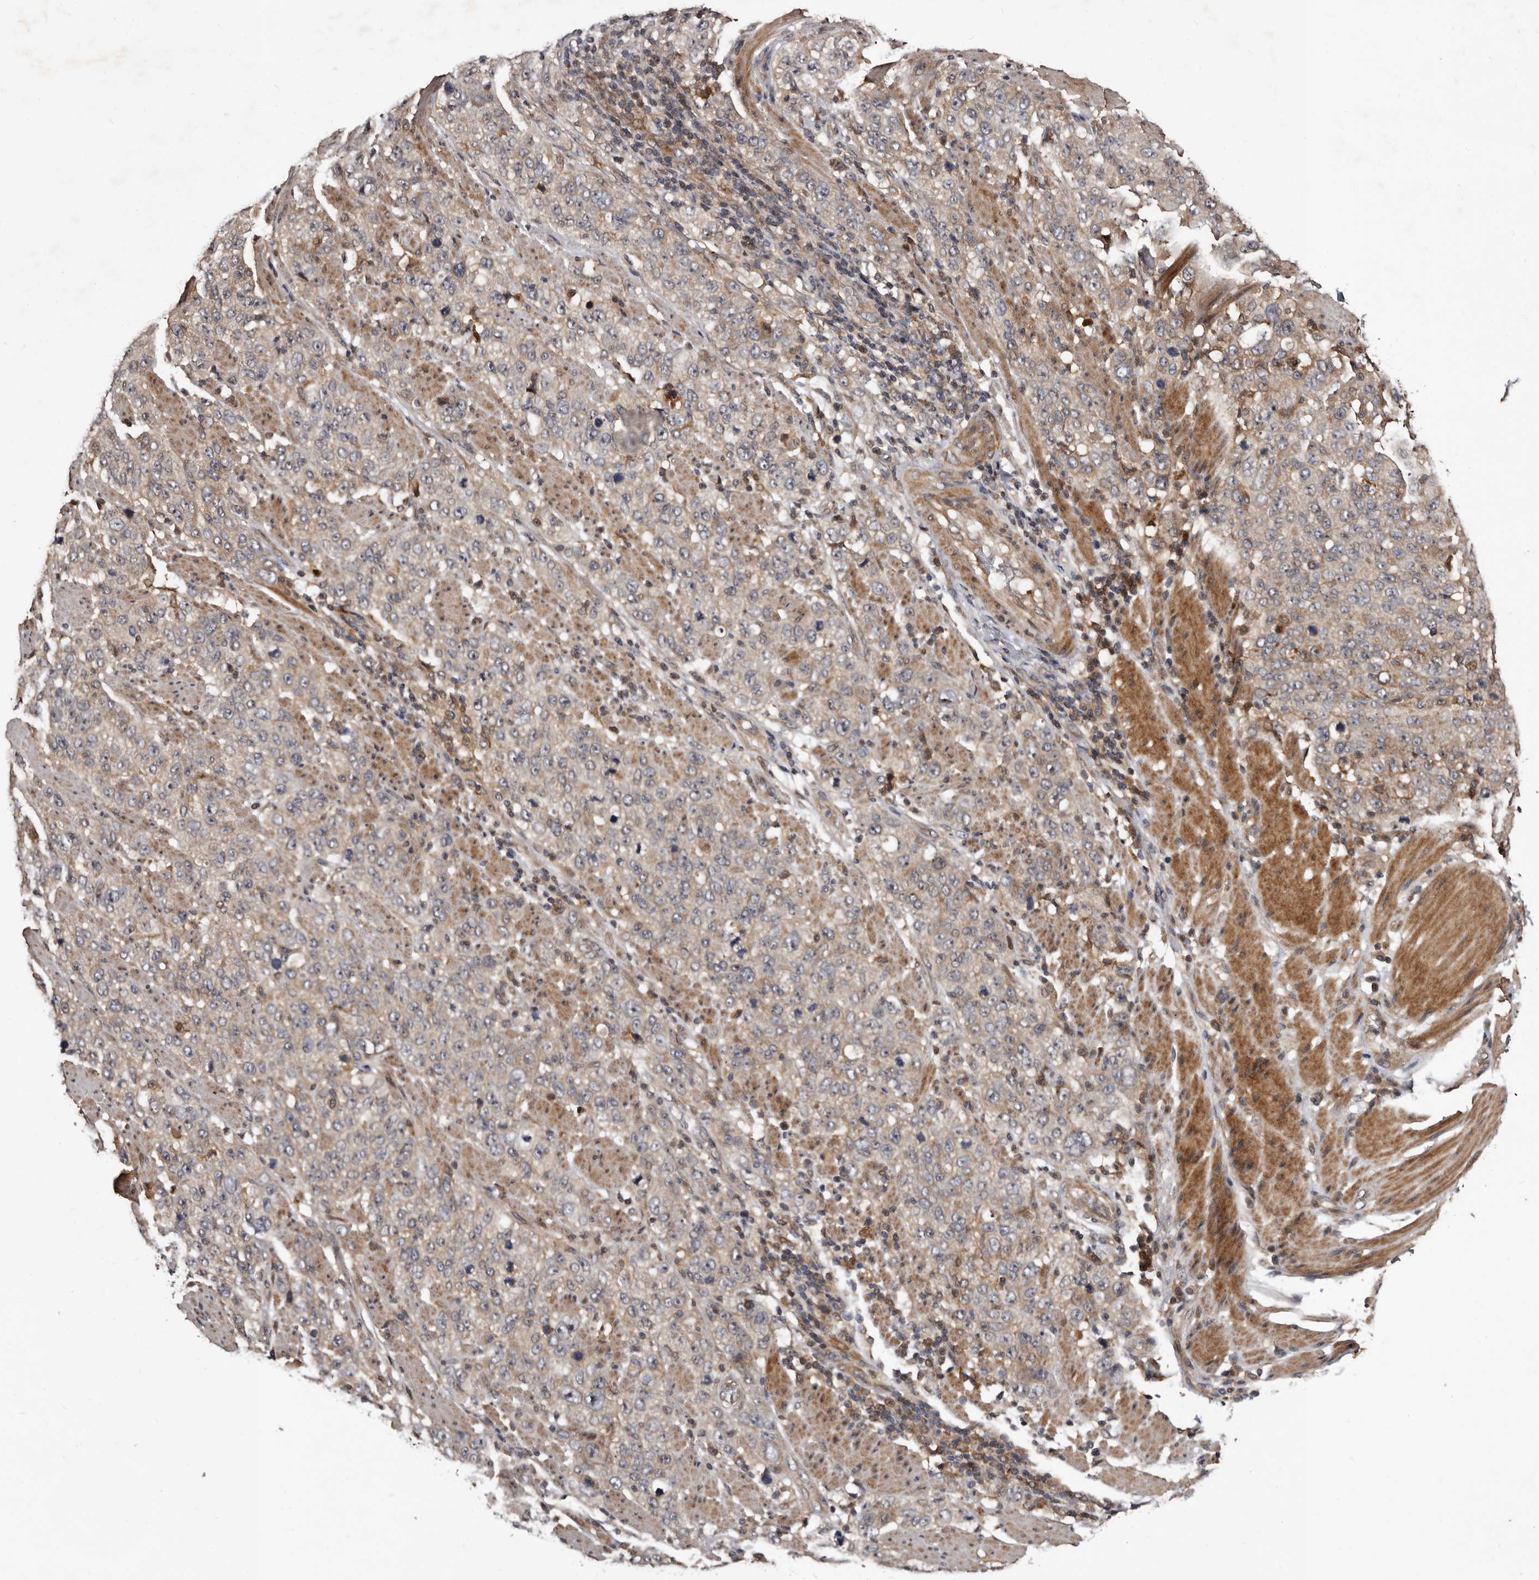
{"staining": {"intensity": "weak", "quantity": "<25%", "location": "cytoplasmic/membranous"}, "tissue": "stomach cancer", "cell_type": "Tumor cells", "image_type": "cancer", "snomed": [{"axis": "morphology", "description": "Adenocarcinoma, NOS"}, {"axis": "topography", "description": "Stomach"}], "caption": "A histopathology image of stomach cancer (adenocarcinoma) stained for a protein shows no brown staining in tumor cells. The staining was performed using DAB (3,3'-diaminobenzidine) to visualize the protein expression in brown, while the nuclei were stained in blue with hematoxylin (Magnification: 20x).", "gene": "MKRN3", "patient": {"sex": "male", "age": 48}}